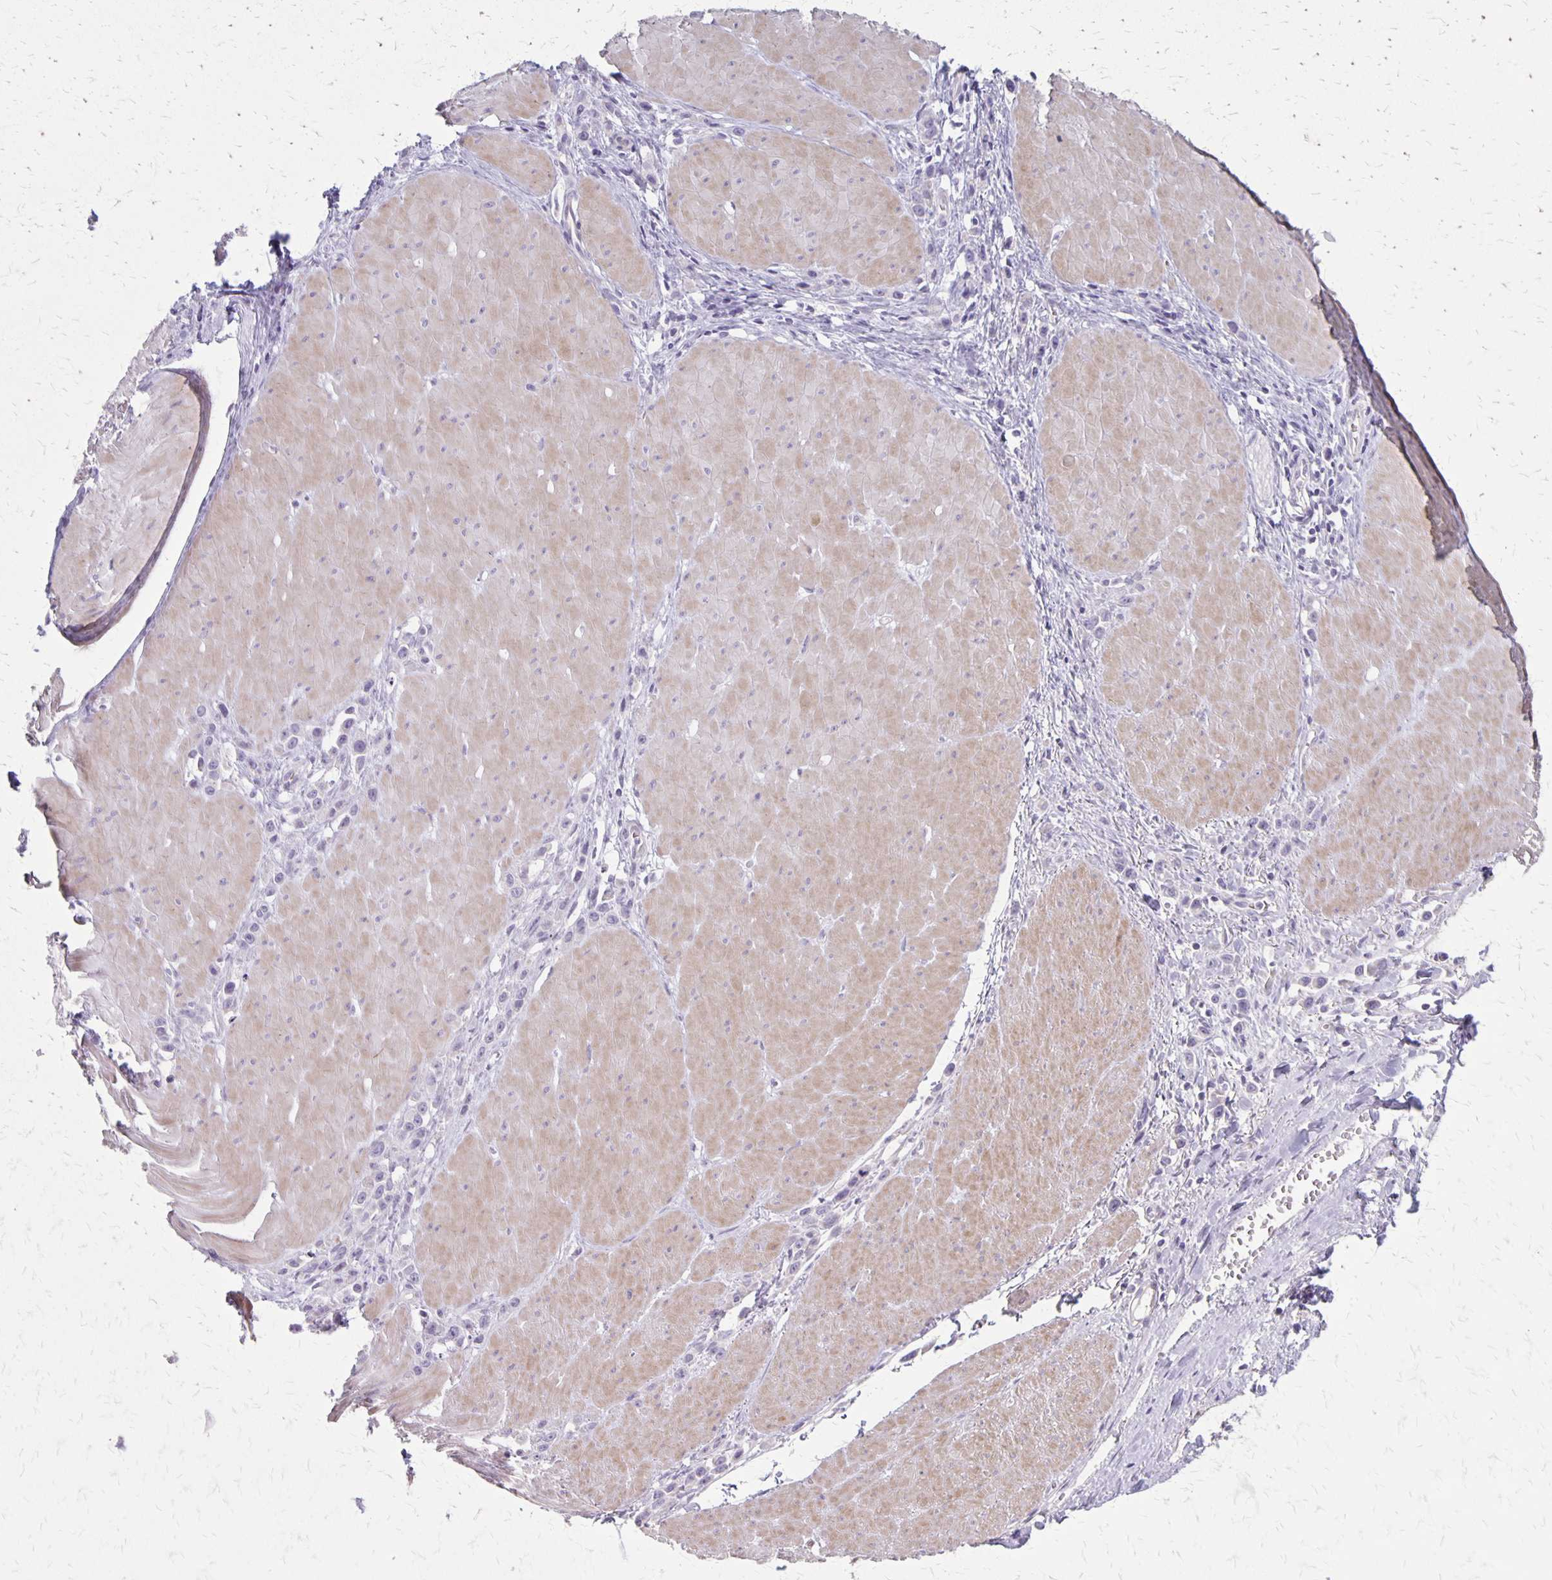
{"staining": {"intensity": "negative", "quantity": "none", "location": "none"}, "tissue": "stomach cancer", "cell_type": "Tumor cells", "image_type": "cancer", "snomed": [{"axis": "morphology", "description": "Adenocarcinoma, NOS"}, {"axis": "topography", "description": "Stomach"}], "caption": "Tumor cells show no significant expression in stomach adenocarcinoma.", "gene": "HOMER1", "patient": {"sex": "male", "age": 47}}